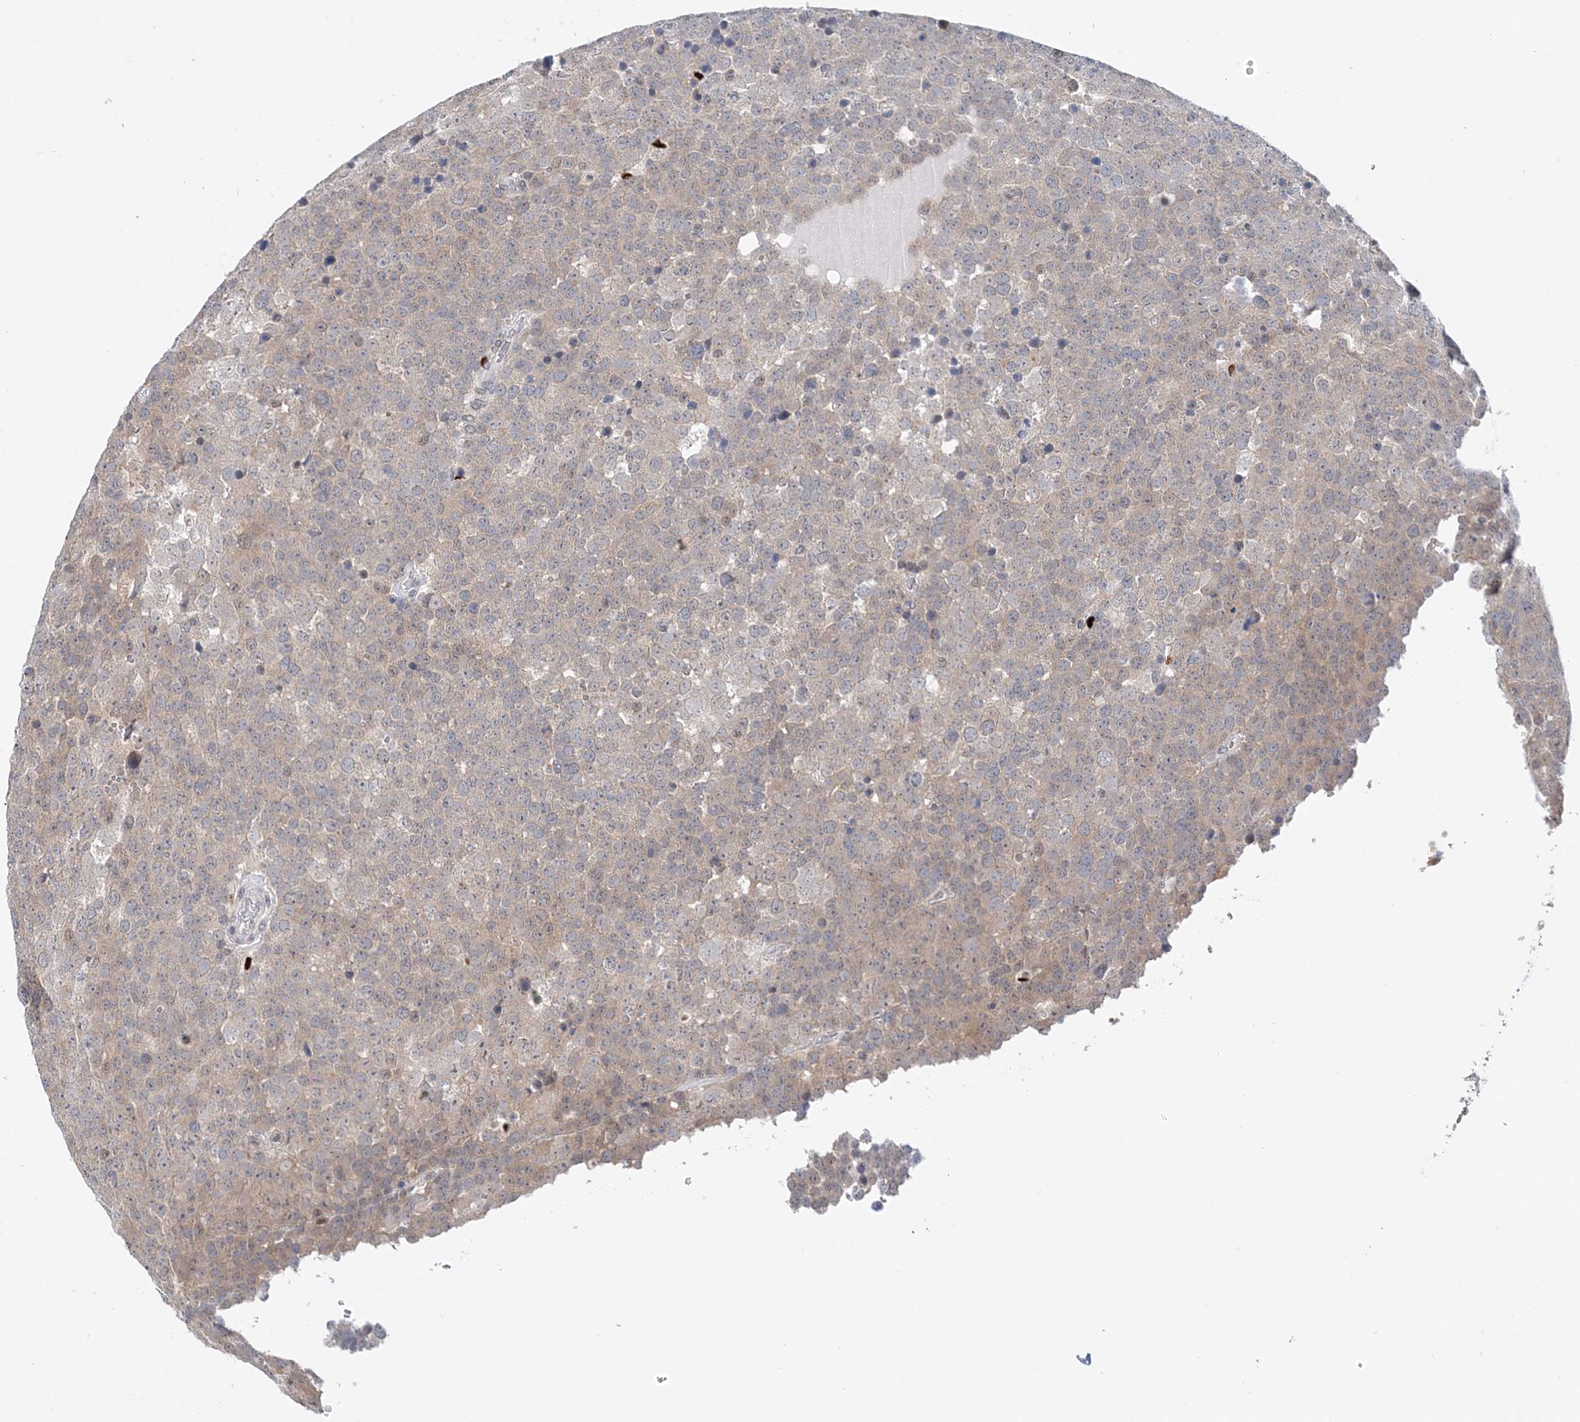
{"staining": {"intensity": "weak", "quantity": "25%-75%", "location": "cytoplasmic/membranous"}, "tissue": "testis cancer", "cell_type": "Tumor cells", "image_type": "cancer", "snomed": [{"axis": "morphology", "description": "Seminoma, NOS"}, {"axis": "topography", "description": "Testis"}], "caption": "The immunohistochemical stain highlights weak cytoplasmic/membranous expression in tumor cells of seminoma (testis) tissue.", "gene": "NIT2", "patient": {"sex": "male", "age": 71}}